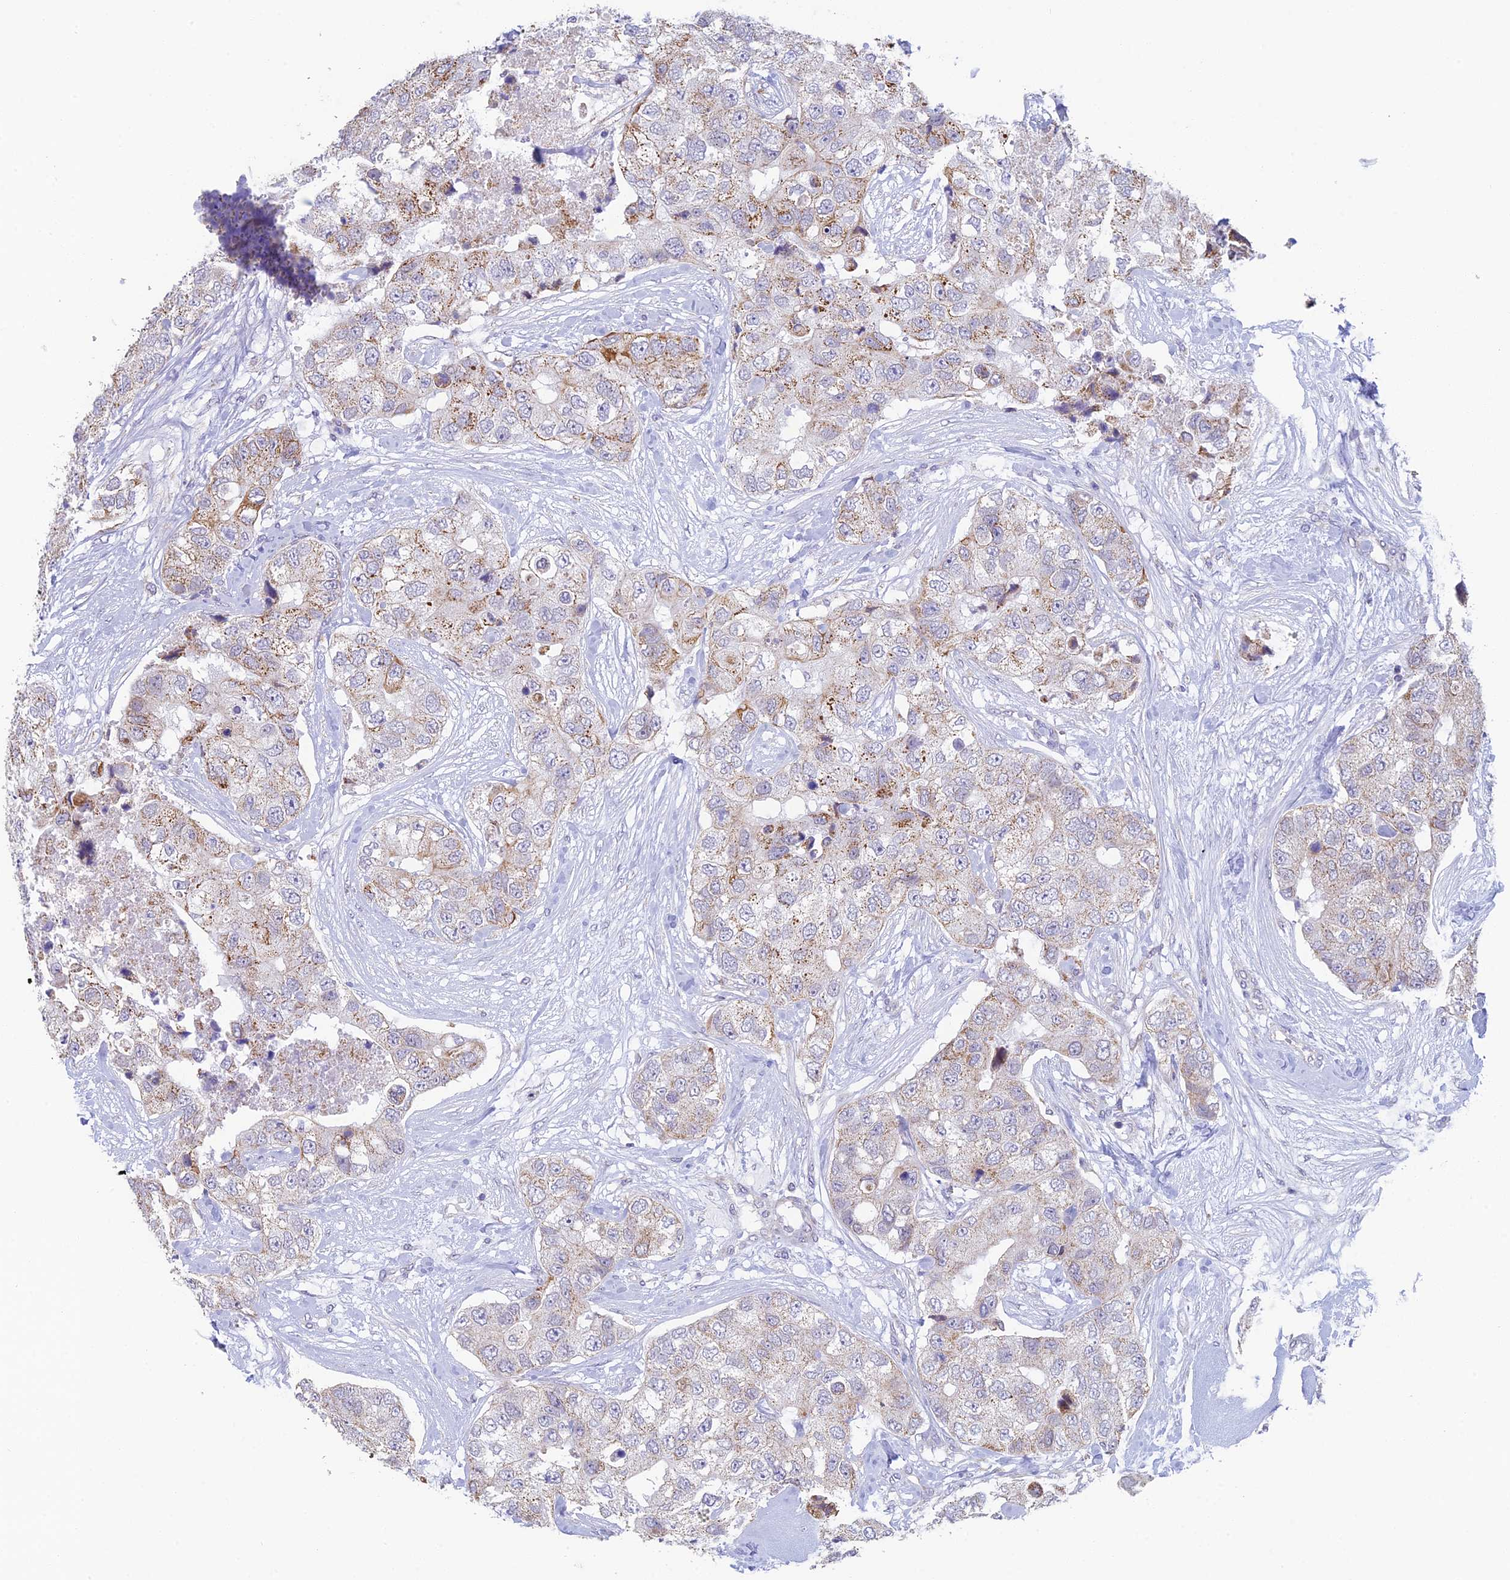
{"staining": {"intensity": "moderate", "quantity": "25%-75%", "location": "cytoplasmic/membranous"}, "tissue": "breast cancer", "cell_type": "Tumor cells", "image_type": "cancer", "snomed": [{"axis": "morphology", "description": "Duct carcinoma"}, {"axis": "topography", "description": "Breast"}], "caption": "This is a histology image of immunohistochemistry (IHC) staining of breast intraductal carcinoma, which shows moderate positivity in the cytoplasmic/membranous of tumor cells.", "gene": "REXO5", "patient": {"sex": "female", "age": 62}}